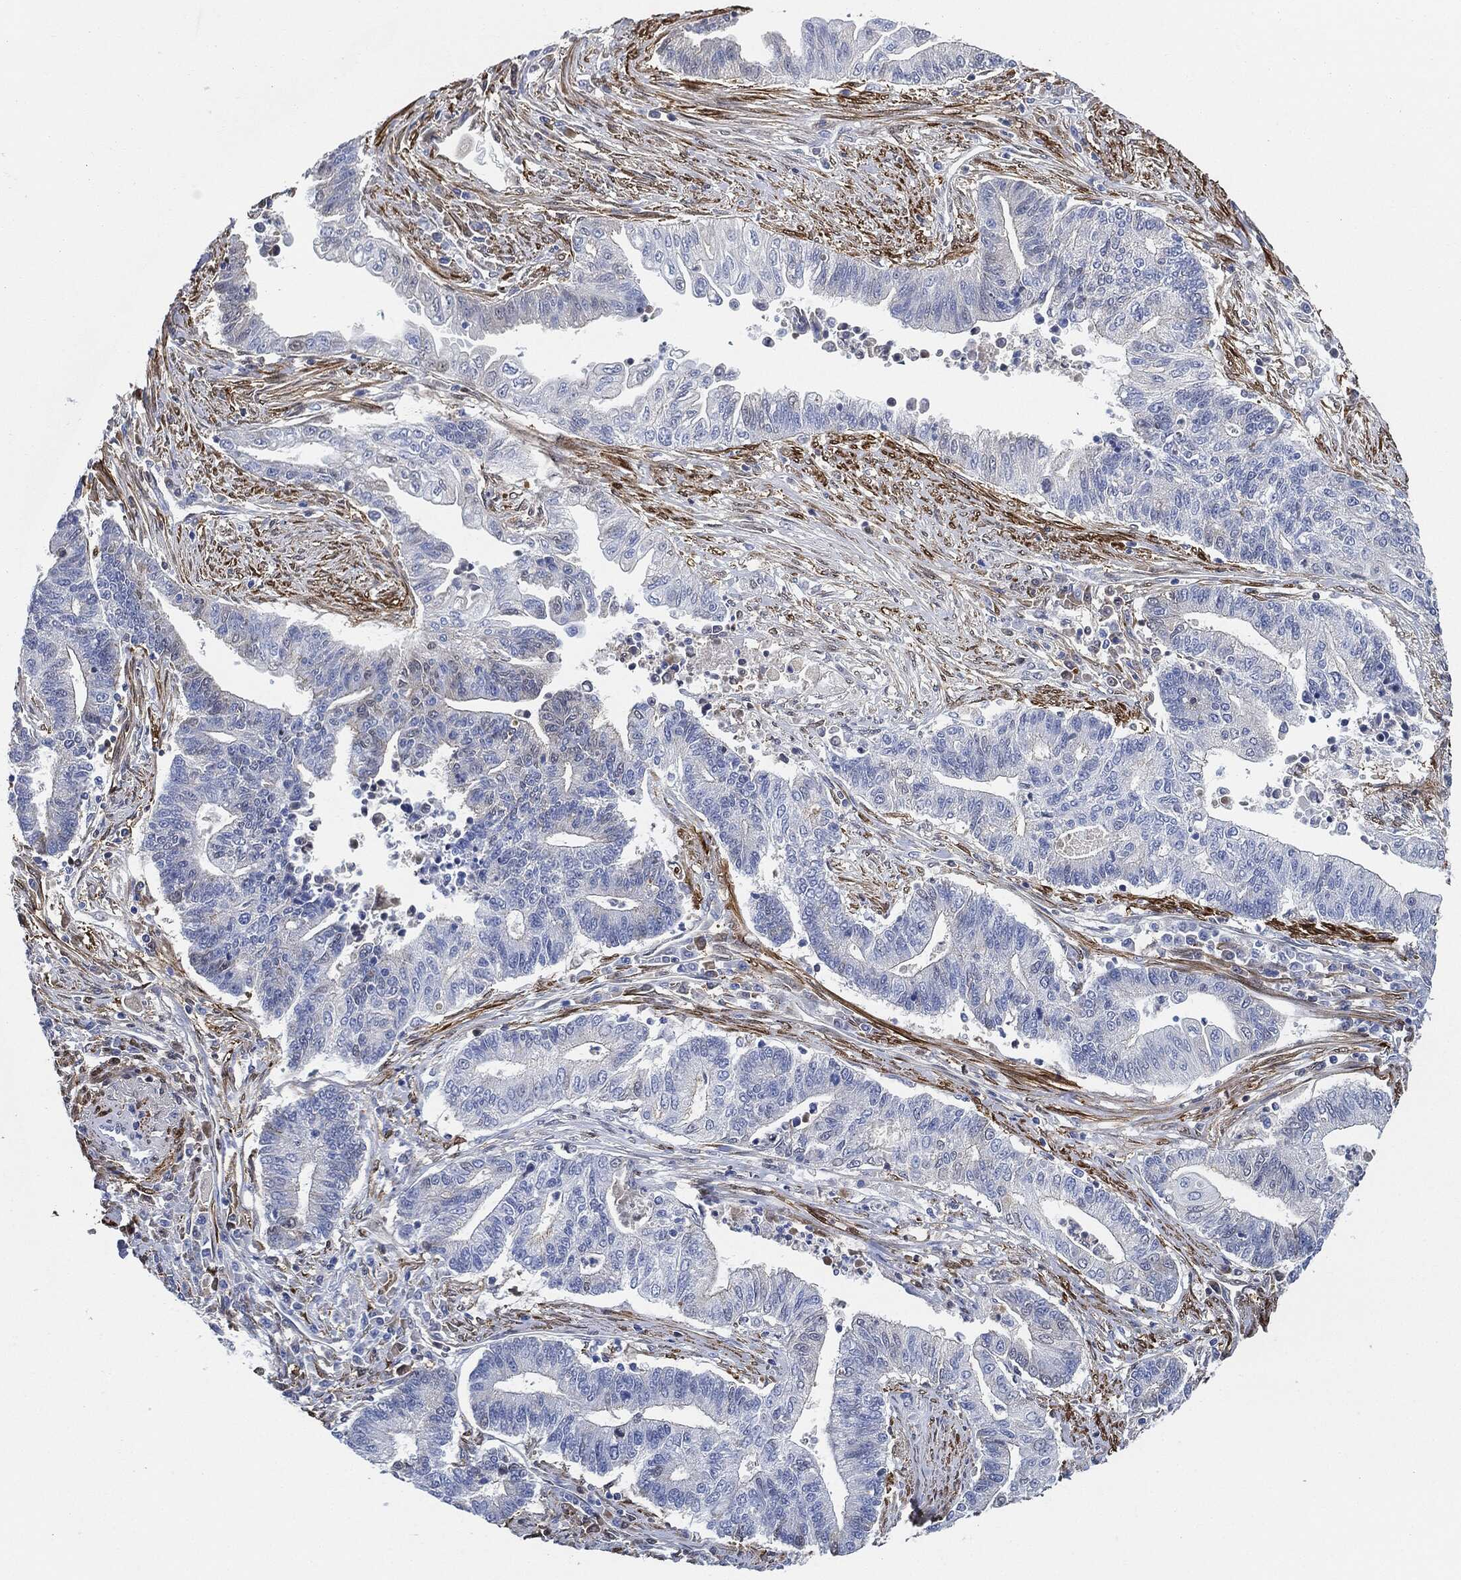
{"staining": {"intensity": "negative", "quantity": "none", "location": "none"}, "tissue": "endometrial cancer", "cell_type": "Tumor cells", "image_type": "cancer", "snomed": [{"axis": "morphology", "description": "Adenocarcinoma, NOS"}, {"axis": "topography", "description": "Uterus"}, {"axis": "topography", "description": "Endometrium"}], "caption": "Micrograph shows no protein staining in tumor cells of endometrial cancer (adenocarcinoma) tissue.", "gene": "TAGLN", "patient": {"sex": "female", "age": 54}}